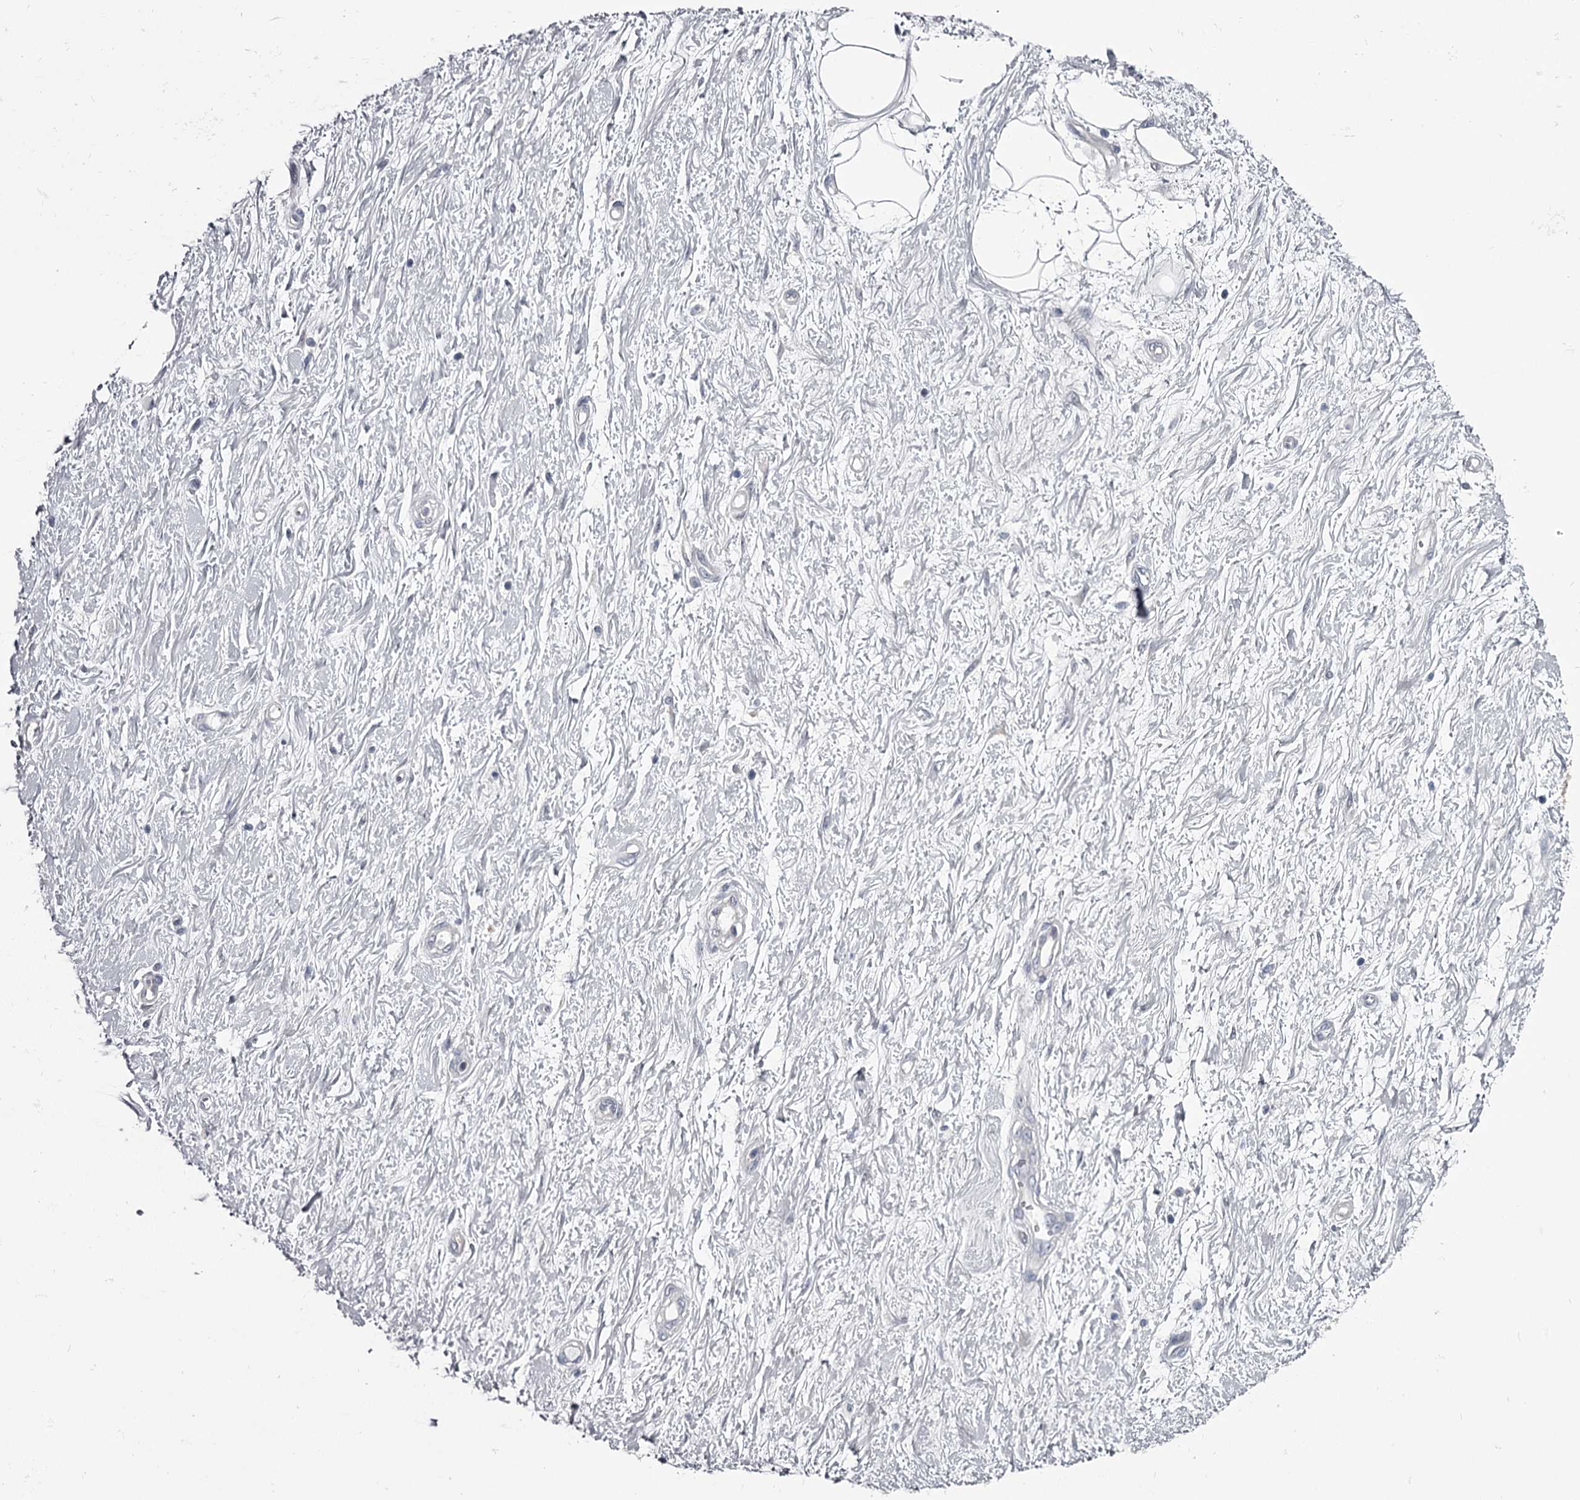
{"staining": {"intensity": "negative", "quantity": "none", "location": "none"}, "tissue": "adipose tissue", "cell_type": "Adipocytes", "image_type": "normal", "snomed": [{"axis": "morphology", "description": "Normal tissue, NOS"}, {"axis": "morphology", "description": "Adenocarcinoma, NOS"}, {"axis": "topography", "description": "Pancreas"}, {"axis": "topography", "description": "Peripheral nerve tissue"}], "caption": "Adipose tissue stained for a protein using IHC shows no staining adipocytes.", "gene": "GSTO1", "patient": {"sex": "male", "age": 59}}